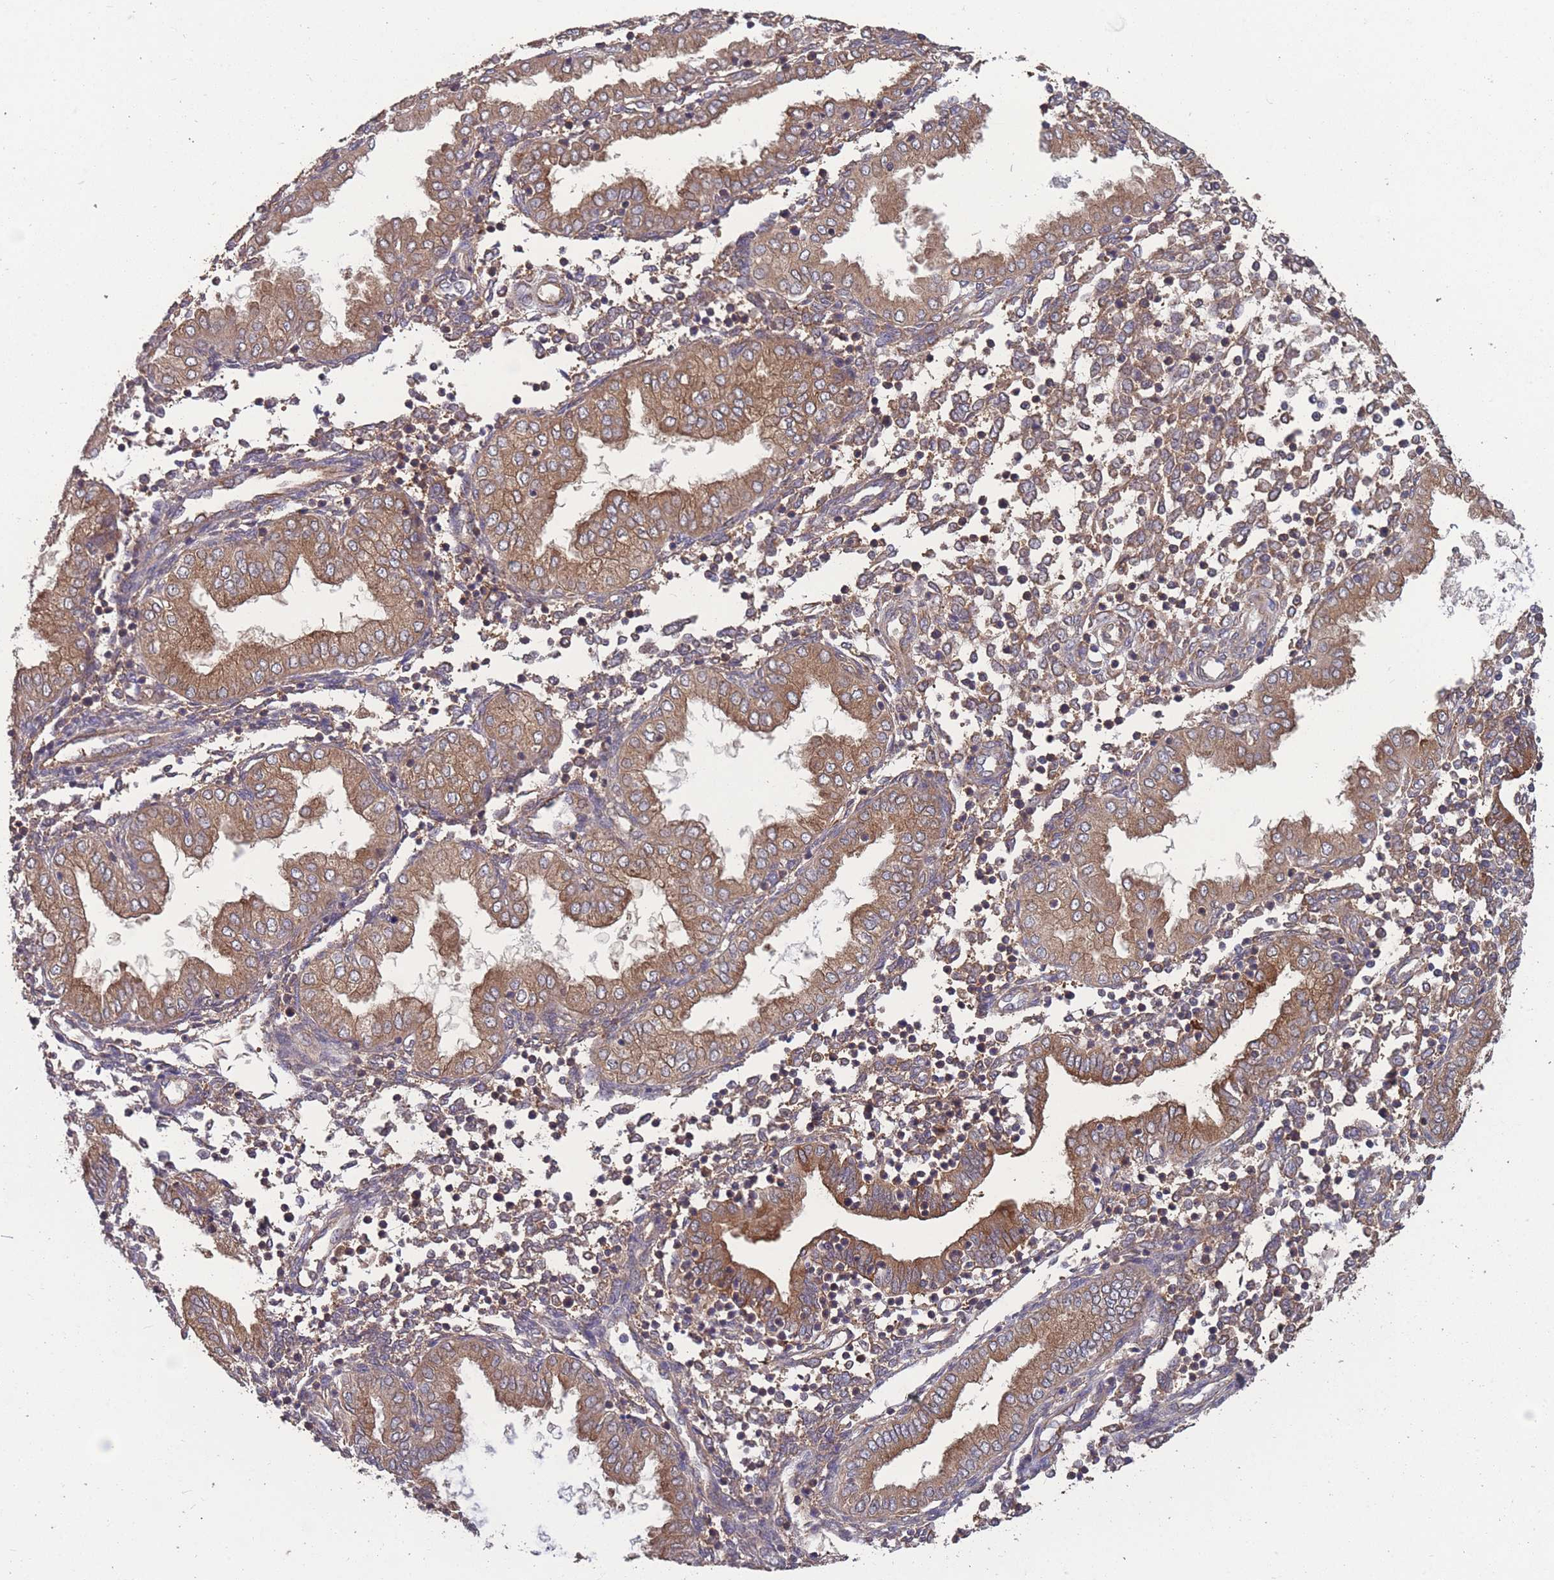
{"staining": {"intensity": "weak", "quantity": "25%-75%", "location": "cytoplasmic/membranous"}, "tissue": "endometrium", "cell_type": "Cells in endometrial stroma", "image_type": "normal", "snomed": [{"axis": "morphology", "description": "Normal tissue, NOS"}, {"axis": "topography", "description": "Endometrium"}], "caption": "High-magnification brightfield microscopy of normal endometrium stained with DAB (3,3'-diaminobenzidine) (brown) and counterstained with hematoxylin (blue). cells in endometrial stroma exhibit weak cytoplasmic/membranous positivity is present in approximately25%-75% of cells. (Brightfield microscopy of DAB IHC at high magnification).", "gene": "ZPR1", "patient": {"sex": "female", "age": 53}}